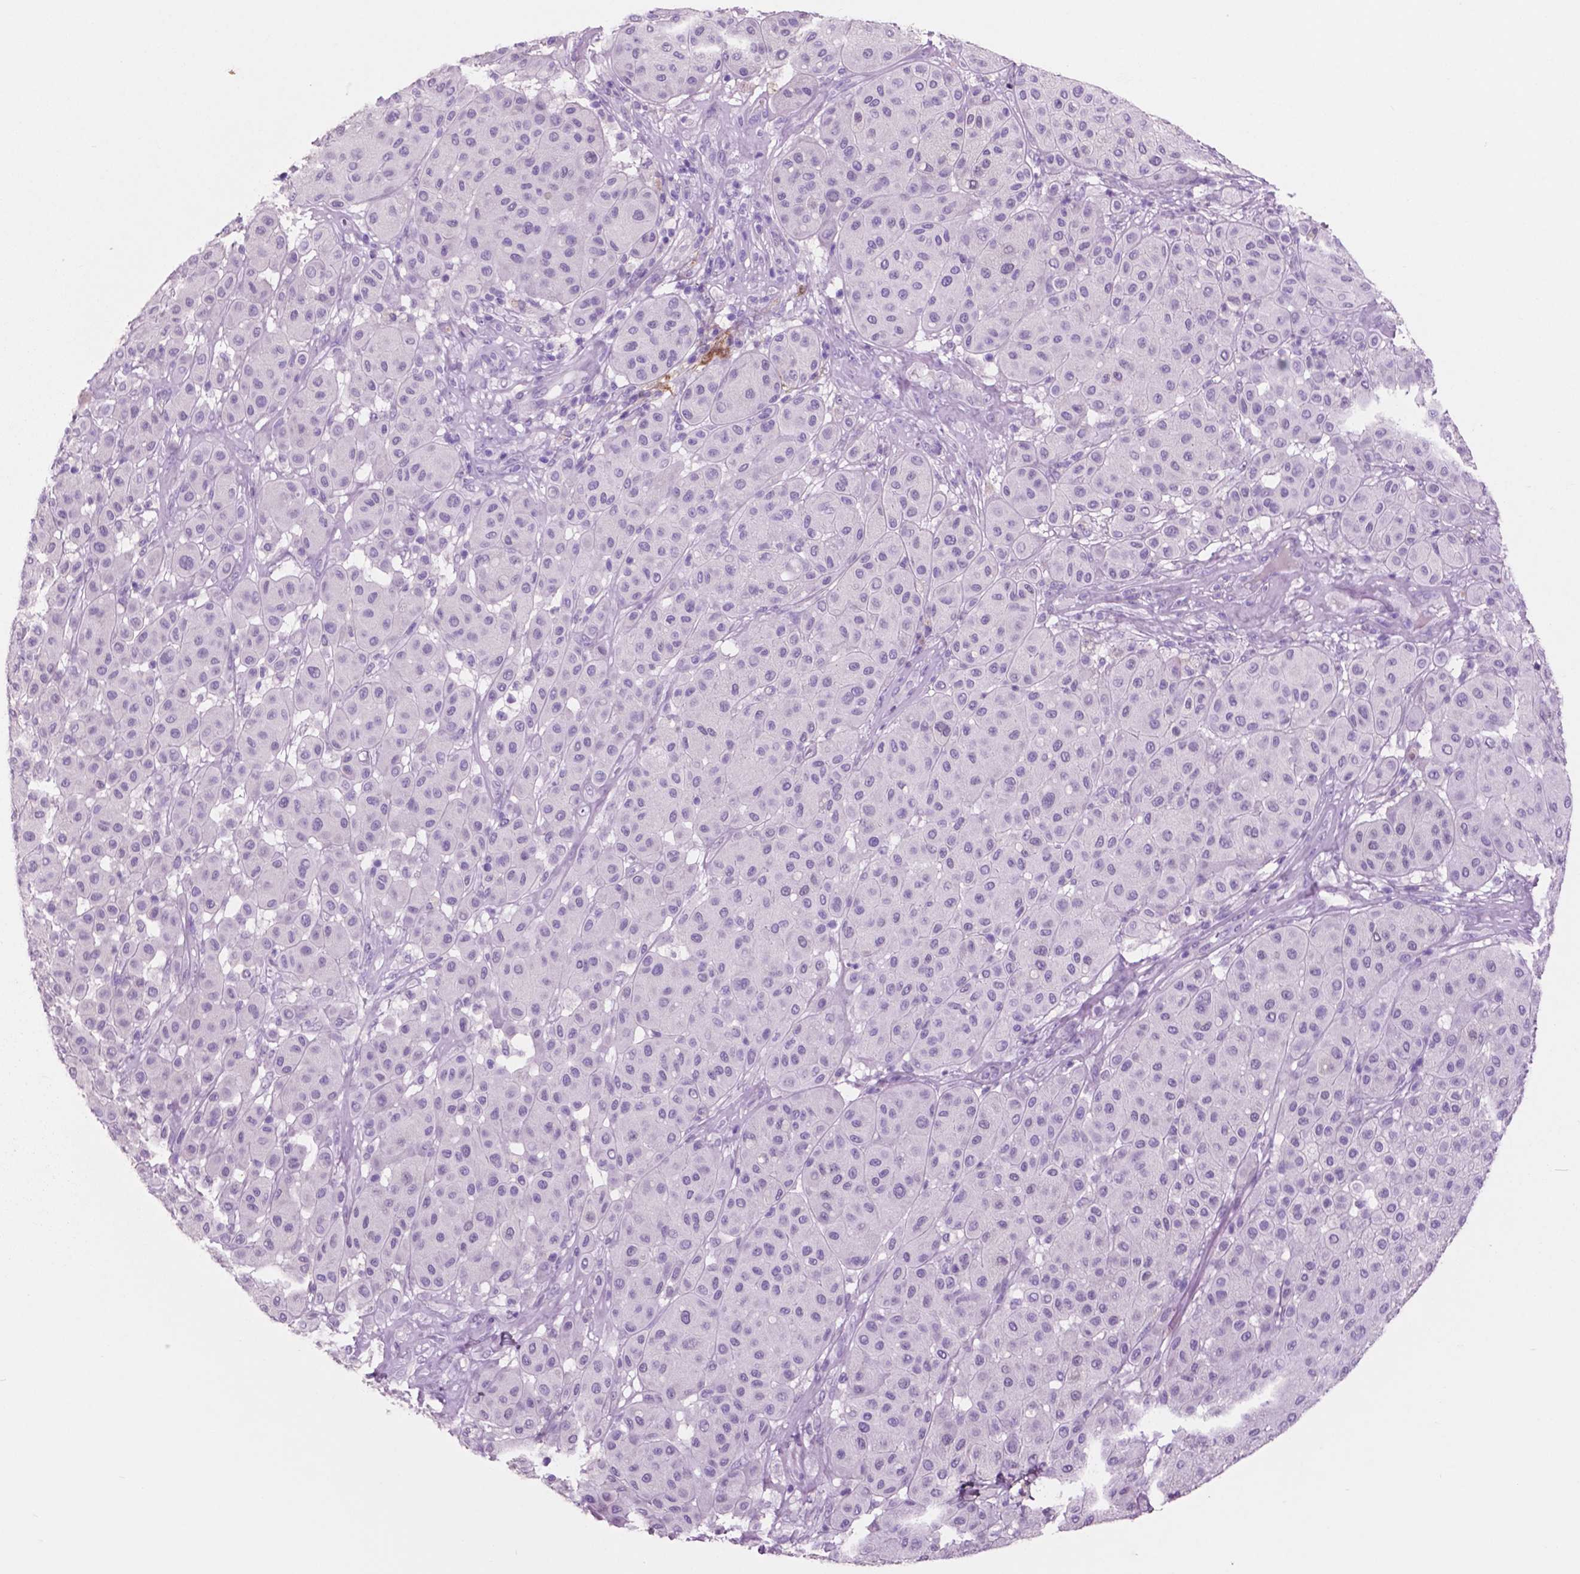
{"staining": {"intensity": "negative", "quantity": "none", "location": "none"}, "tissue": "melanoma", "cell_type": "Tumor cells", "image_type": "cancer", "snomed": [{"axis": "morphology", "description": "Malignant melanoma, Metastatic site"}, {"axis": "topography", "description": "Smooth muscle"}], "caption": "IHC of human melanoma displays no staining in tumor cells.", "gene": "IDO1", "patient": {"sex": "male", "age": 41}}